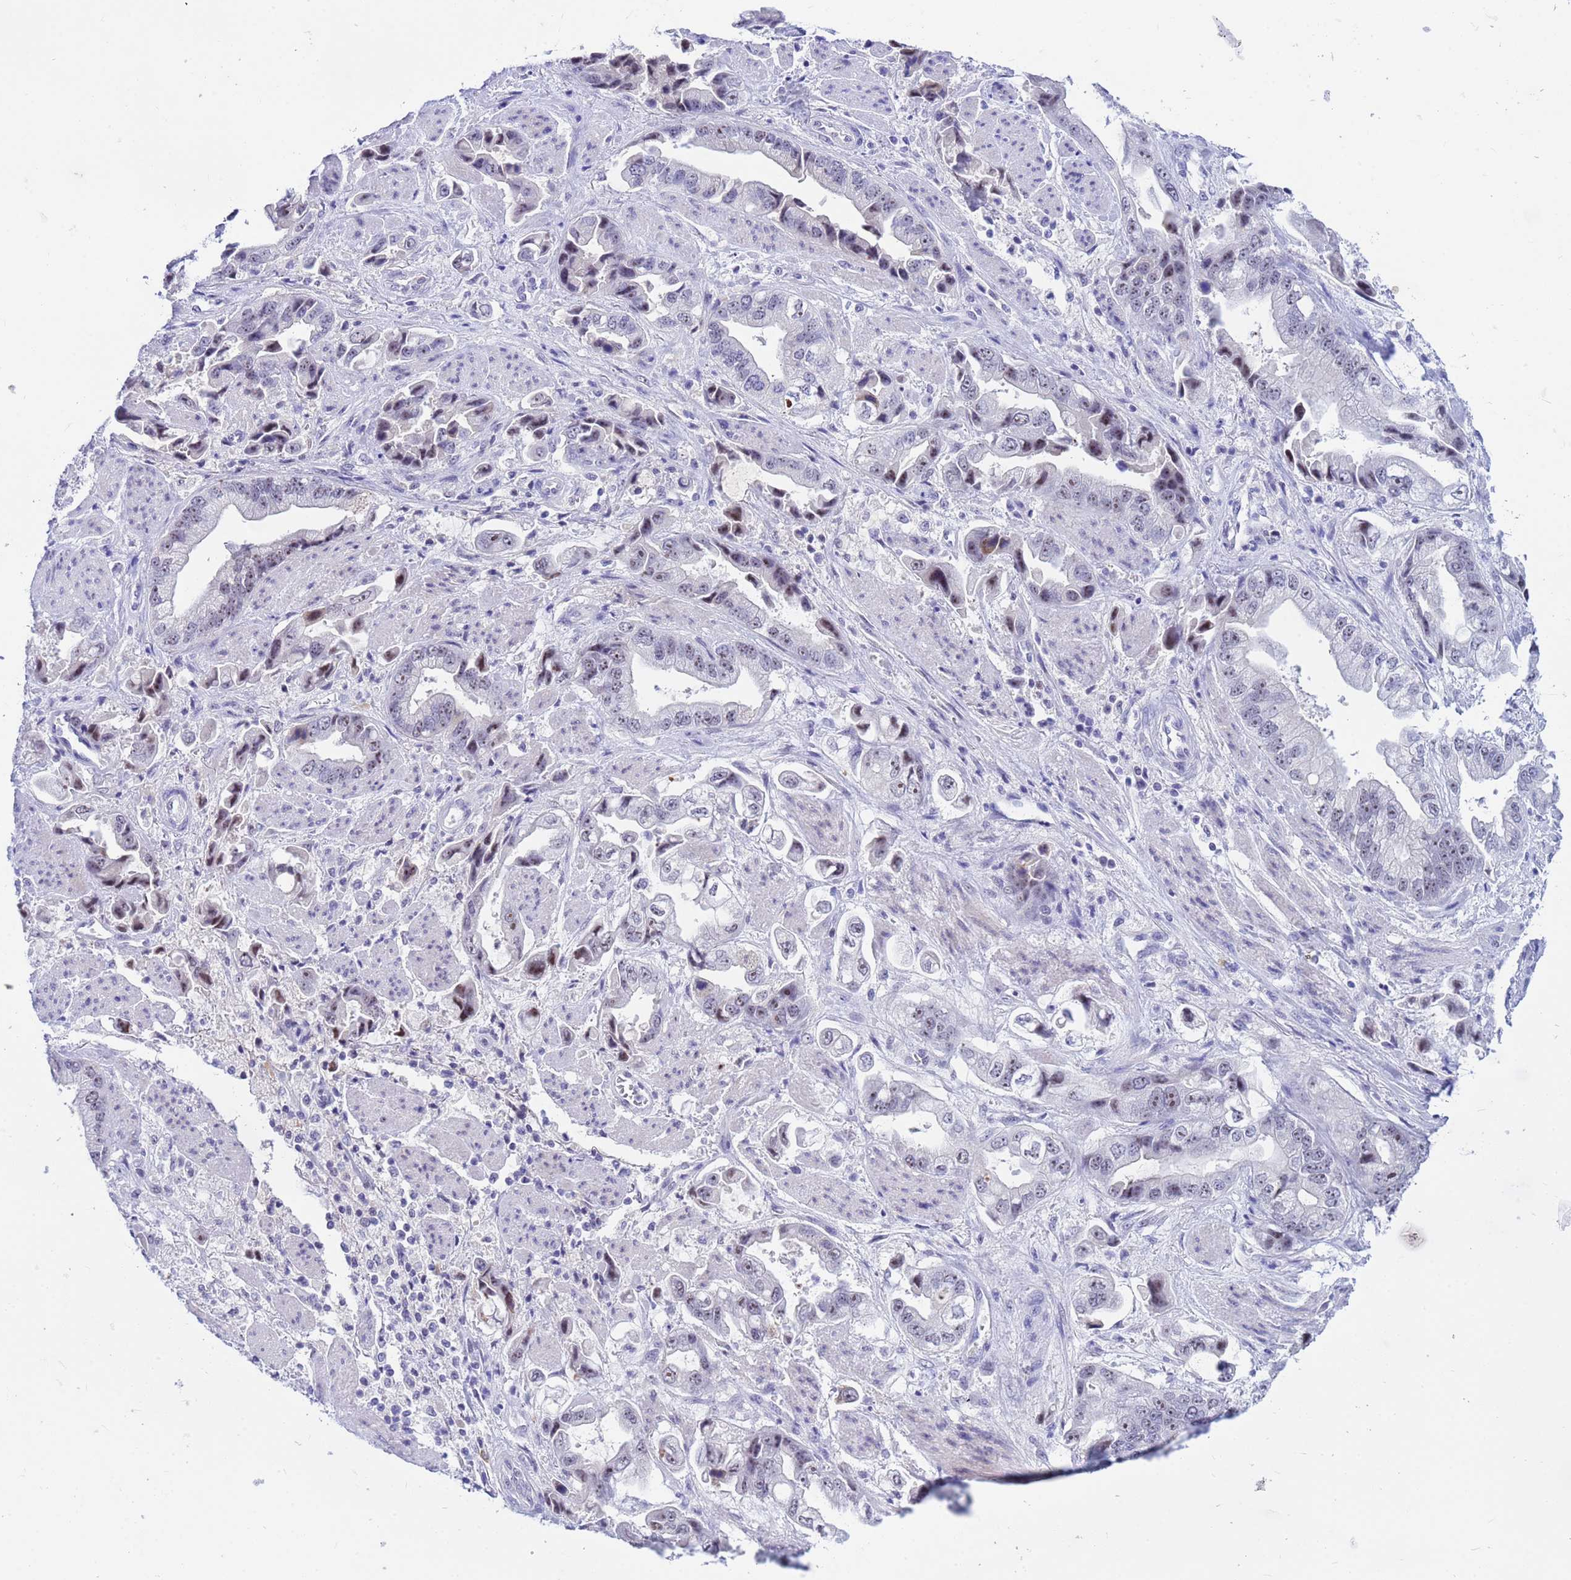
{"staining": {"intensity": "moderate", "quantity": "<25%", "location": "nuclear"}, "tissue": "stomach cancer", "cell_type": "Tumor cells", "image_type": "cancer", "snomed": [{"axis": "morphology", "description": "Adenocarcinoma, NOS"}, {"axis": "topography", "description": "Stomach"}], "caption": "Protein positivity by immunohistochemistry exhibits moderate nuclear expression in approximately <25% of tumor cells in stomach cancer.", "gene": "DMRTC2", "patient": {"sex": "male", "age": 62}}